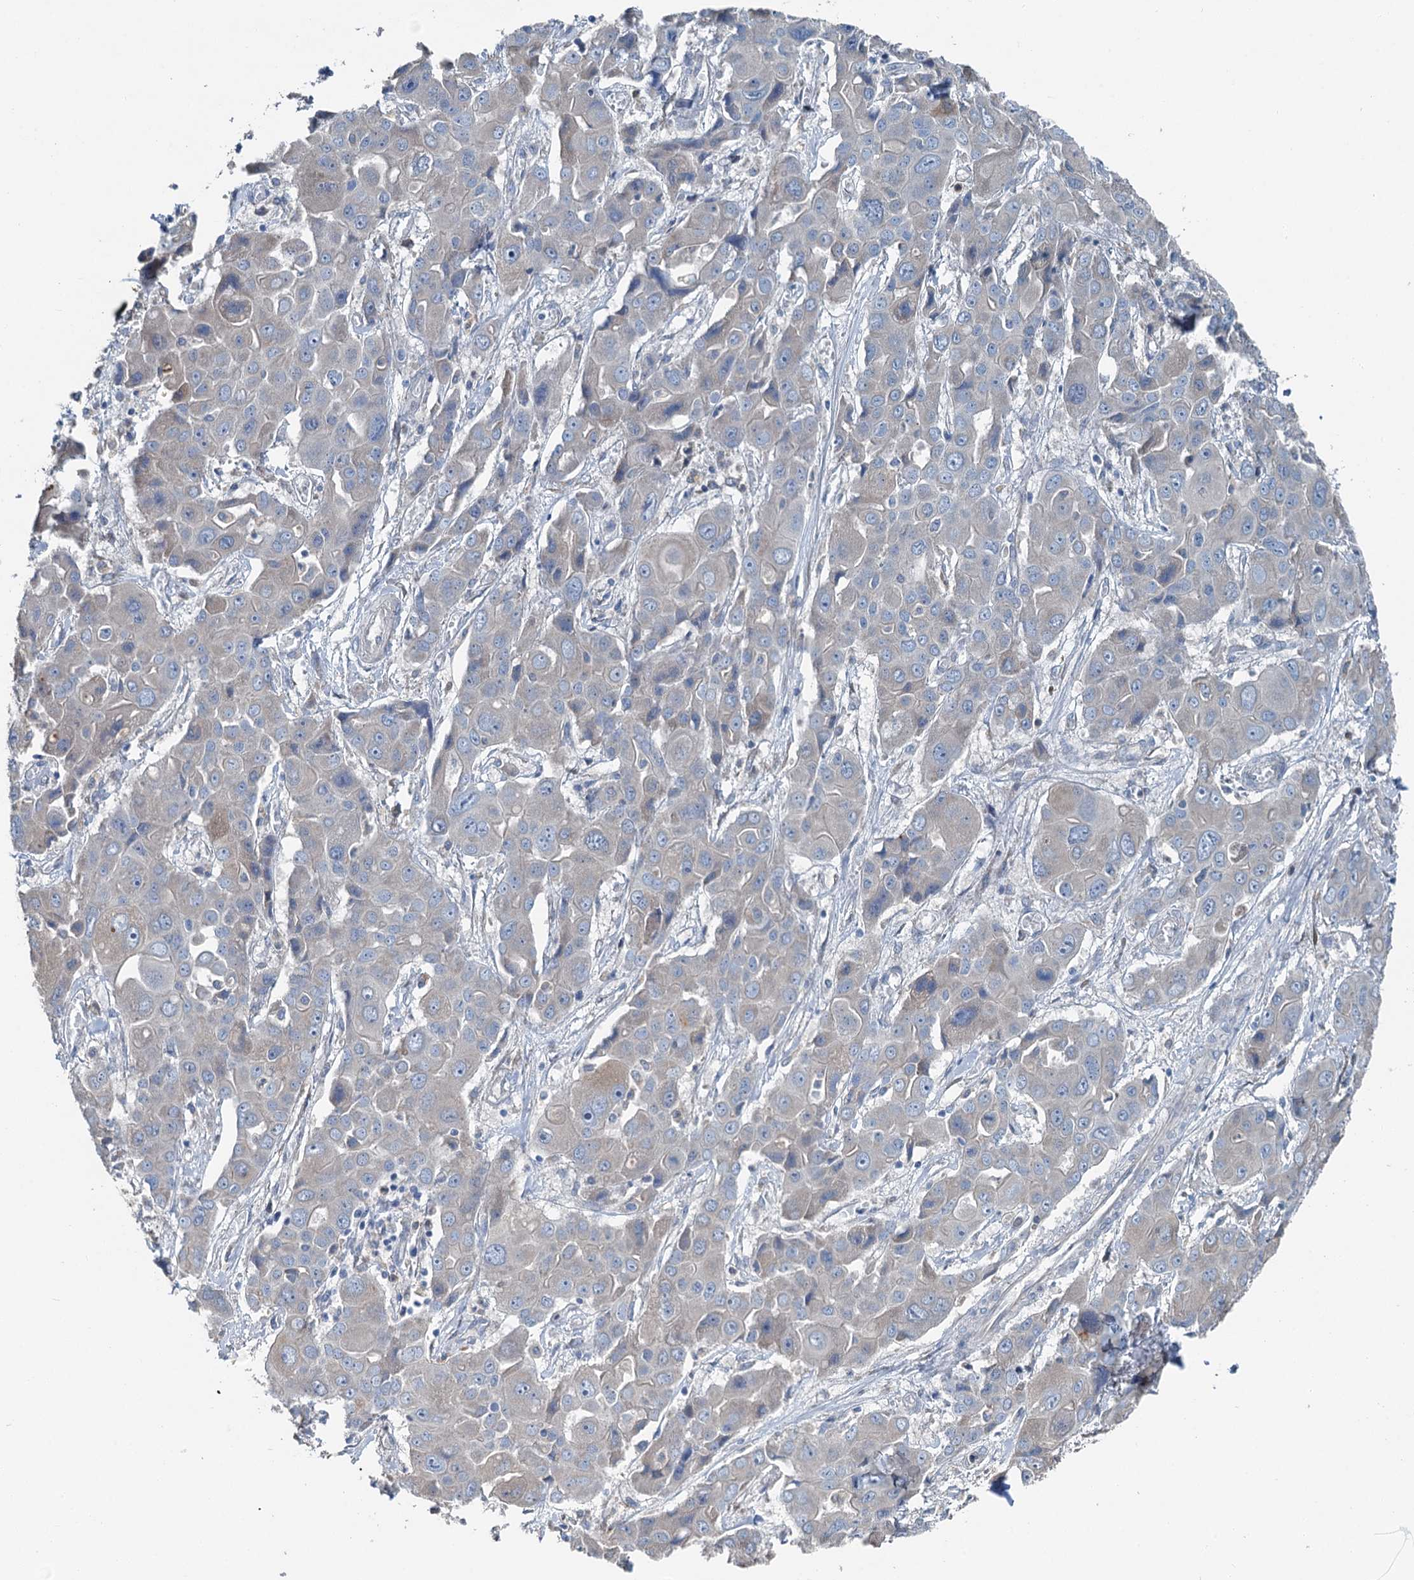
{"staining": {"intensity": "negative", "quantity": "none", "location": "none"}, "tissue": "liver cancer", "cell_type": "Tumor cells", "image_type": "cancer", "snomed": [{"axis": "morphology", "description": "Cholangiocarcinoma"}, {"axis": "topography", "description": "Liver"}], "caption": "Immunohistochemistry (IHC) photomicrograph of human liver cancer (cholangiocarcinoma) stained for a protein (brown), which demonstrates no staining in tumor cells.", "gene": "C6orf120", "patient": {"sex": "male", "age": 67}}